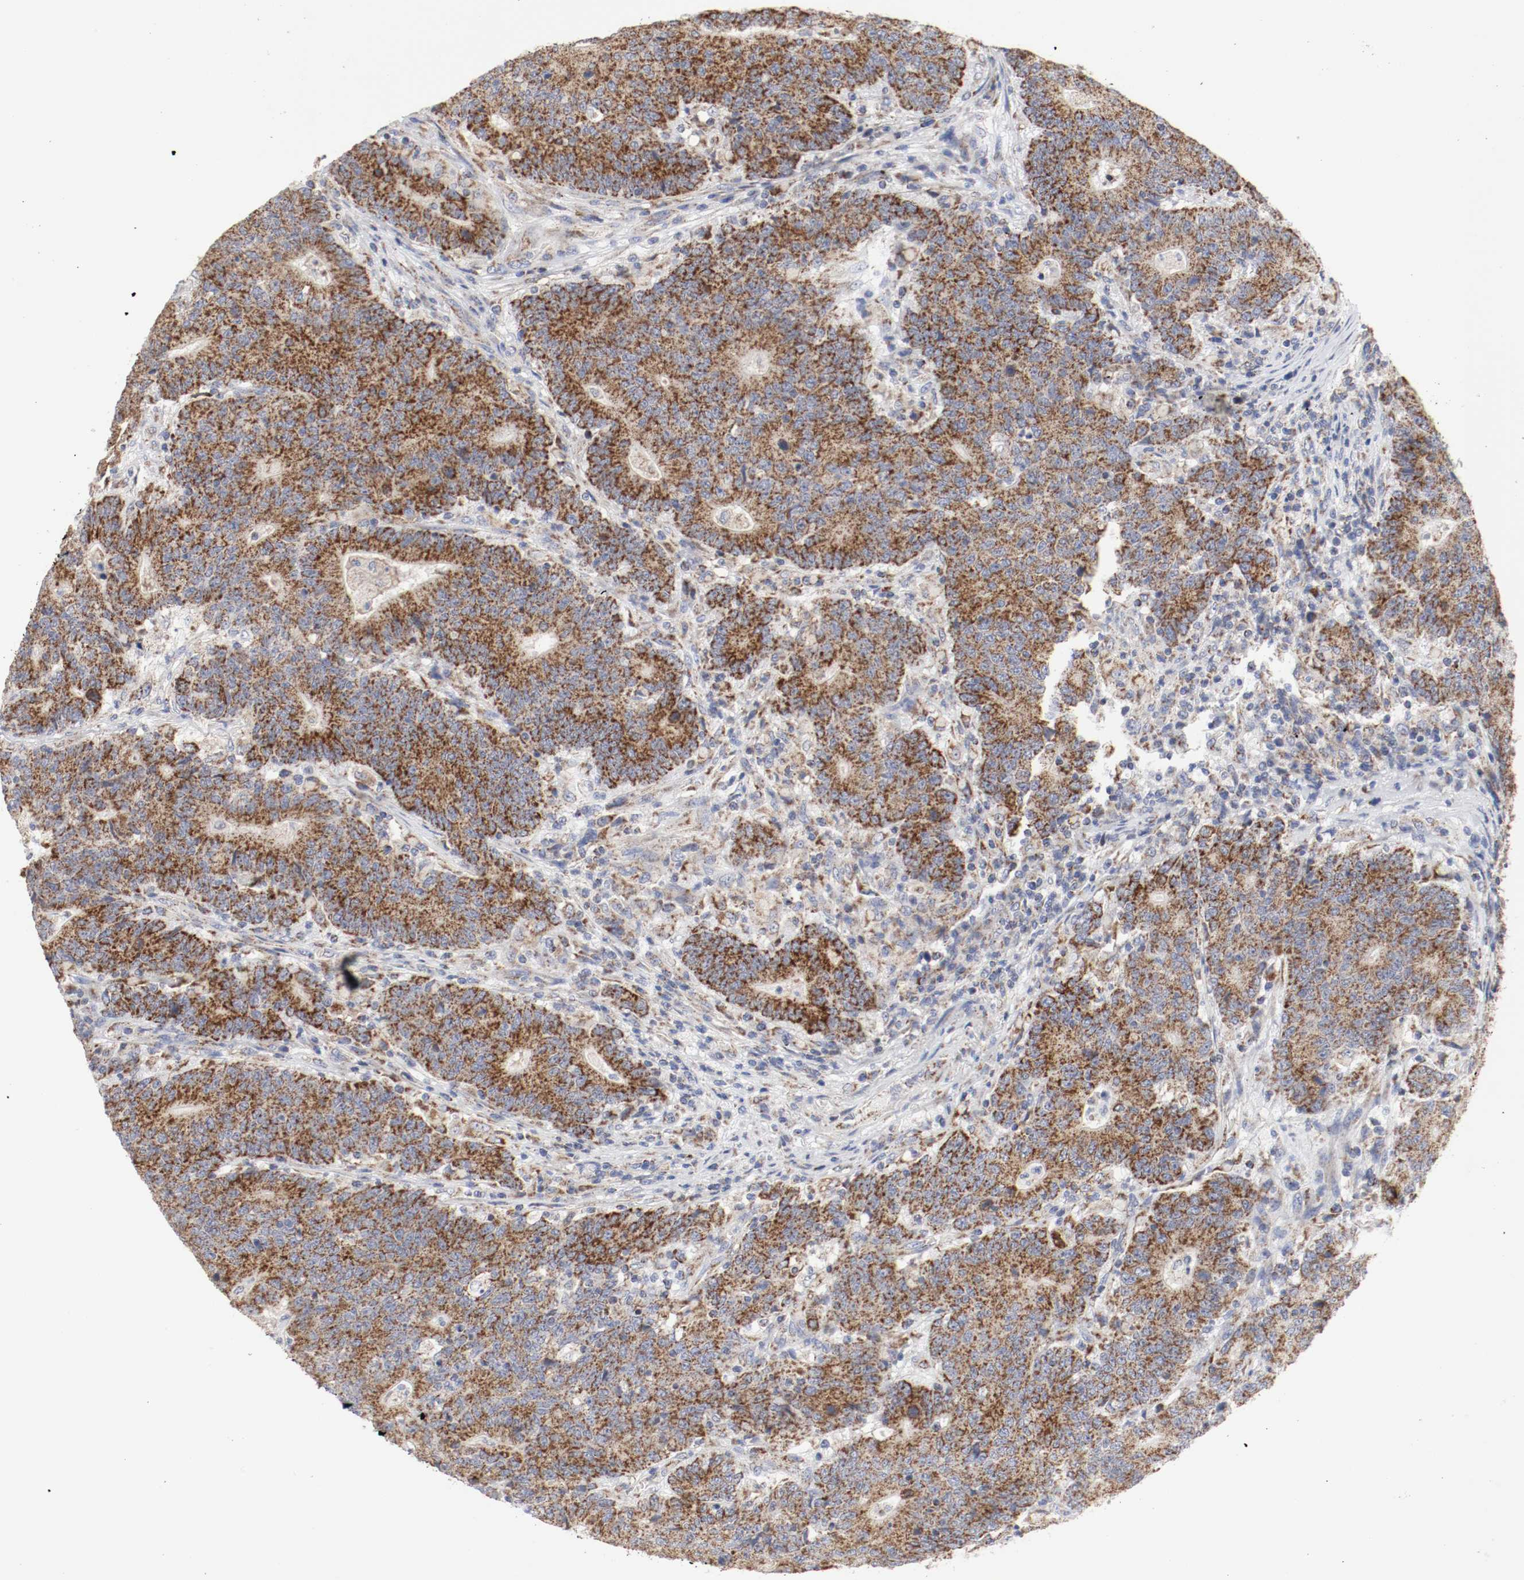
{"staining": {"intensity": "strong", "quantity": ">75%", "location": "cytoplasmic/membranous"}, "tissue": "colorectal cancer", "cell_type": "Tumor cells", "image_type": "cancer", "snomed": [{"axis": "morphology", "description": "Normal tissue, NOS"}, {"axis": "morphology", "description": "Adenocarcinoma, NOS"}, {"axis": "topography", "description": "Colon"}], "caption": "This is an image of IHC staining of colorectal adenocarcinoma, which shows strong expression in the cytoplasmic/membranous of tumor cells.", "gene": "AFG3L2", "patient": {"sex": "female", "age": 75}}